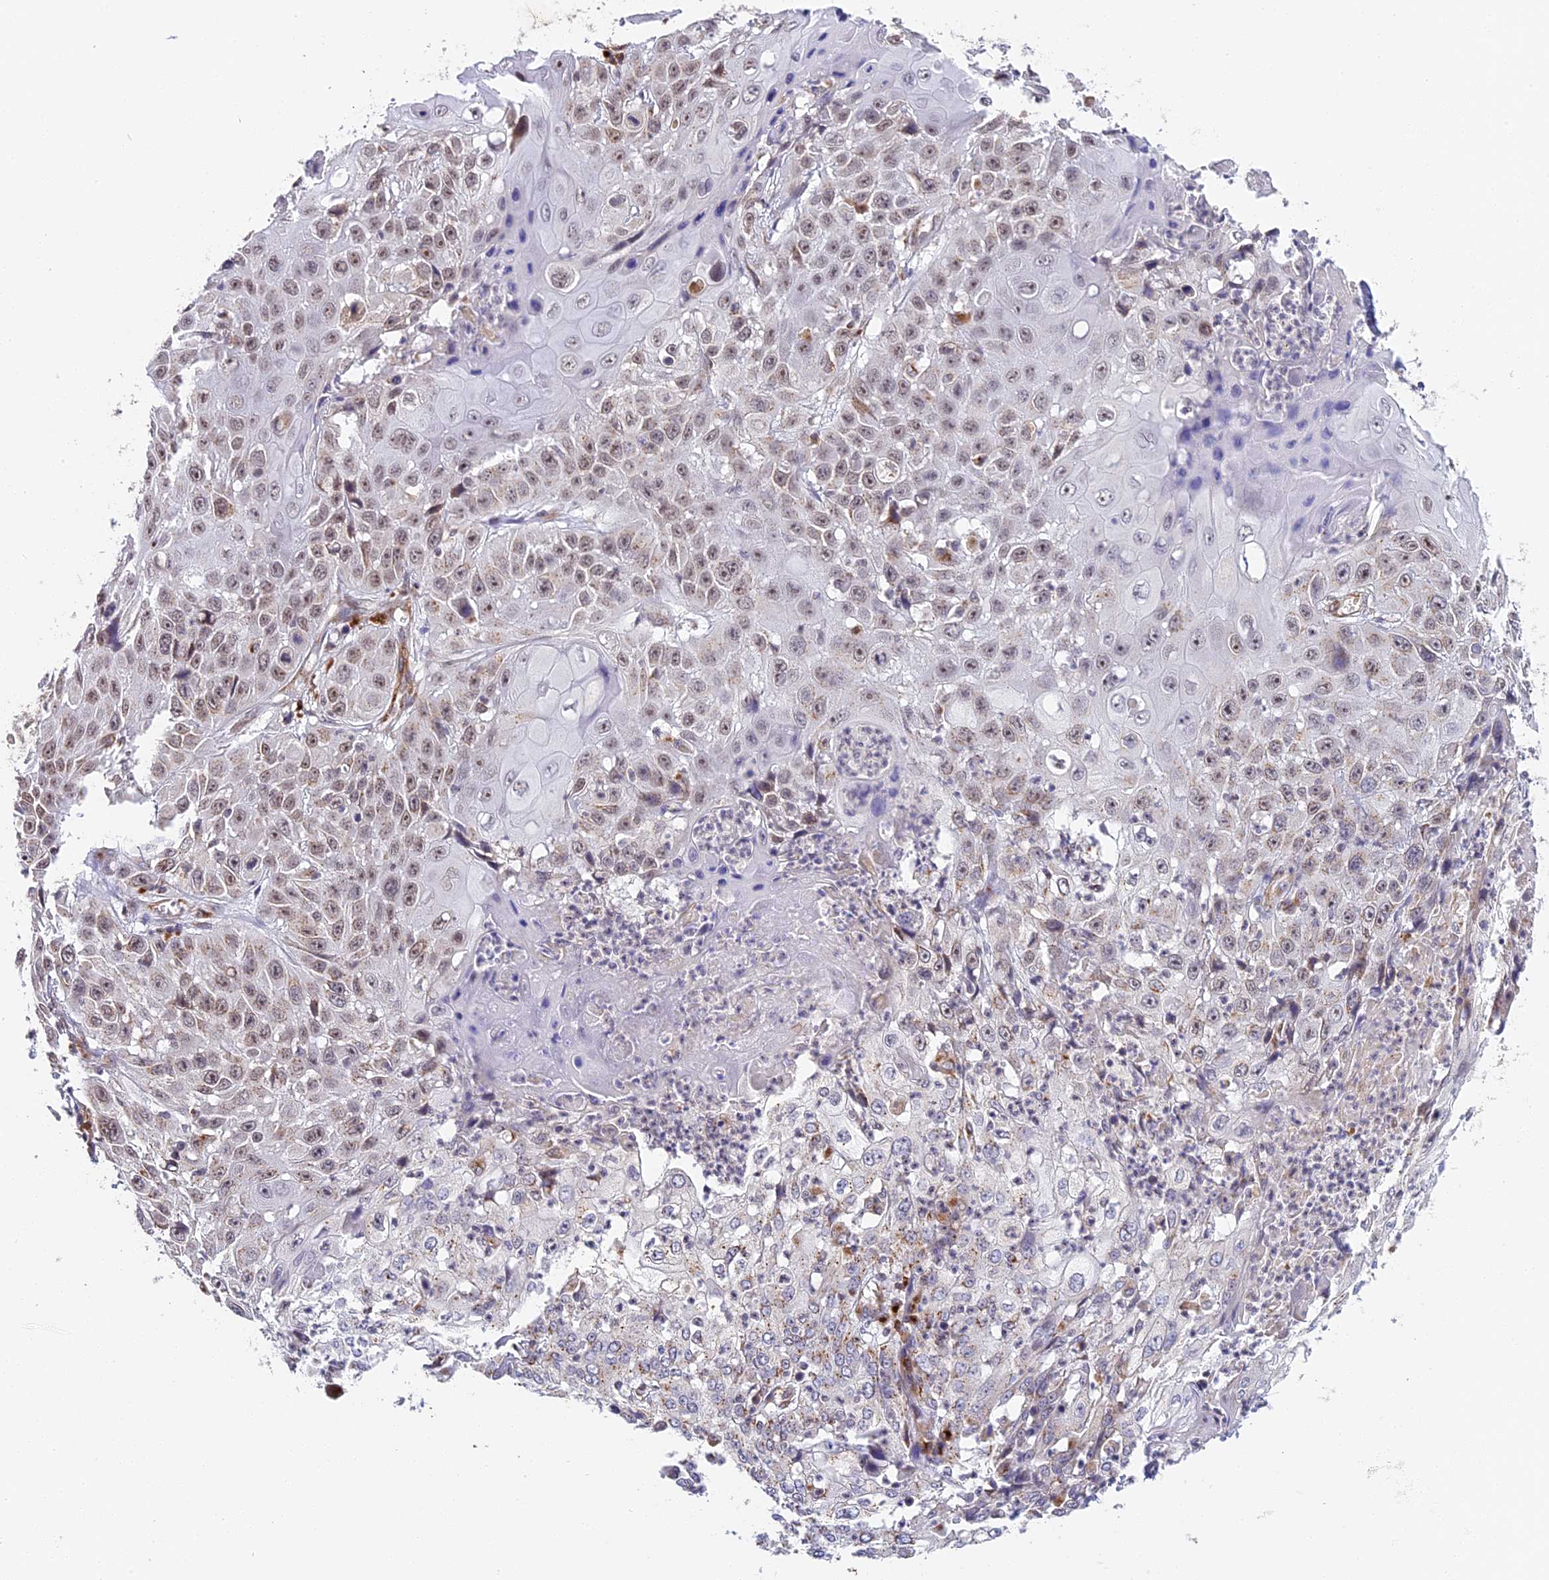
{"staining": {"intensity": "weak", "quantity": "25%-75%", "location": "cytoplasmic/membranous"}, "tissue": "cervical cancer", "cell_type": "Tumor cells", "image_type": "cancer", "snomed": [{"axis": "morphology", "description": "Squamous cell carcinoma, NOS"}, {"axis": "topography", "description": "Cervix"}], "caption": "DAB immunohistochemical staining of cervical cancer (squamous cell carcinoma) exhibits weak cytoplasmic/membranous protein expression in about 25%-75% of tumor cells.", "gene": "HEATR5B", "patient": {"sex": "female", "age": 39}}